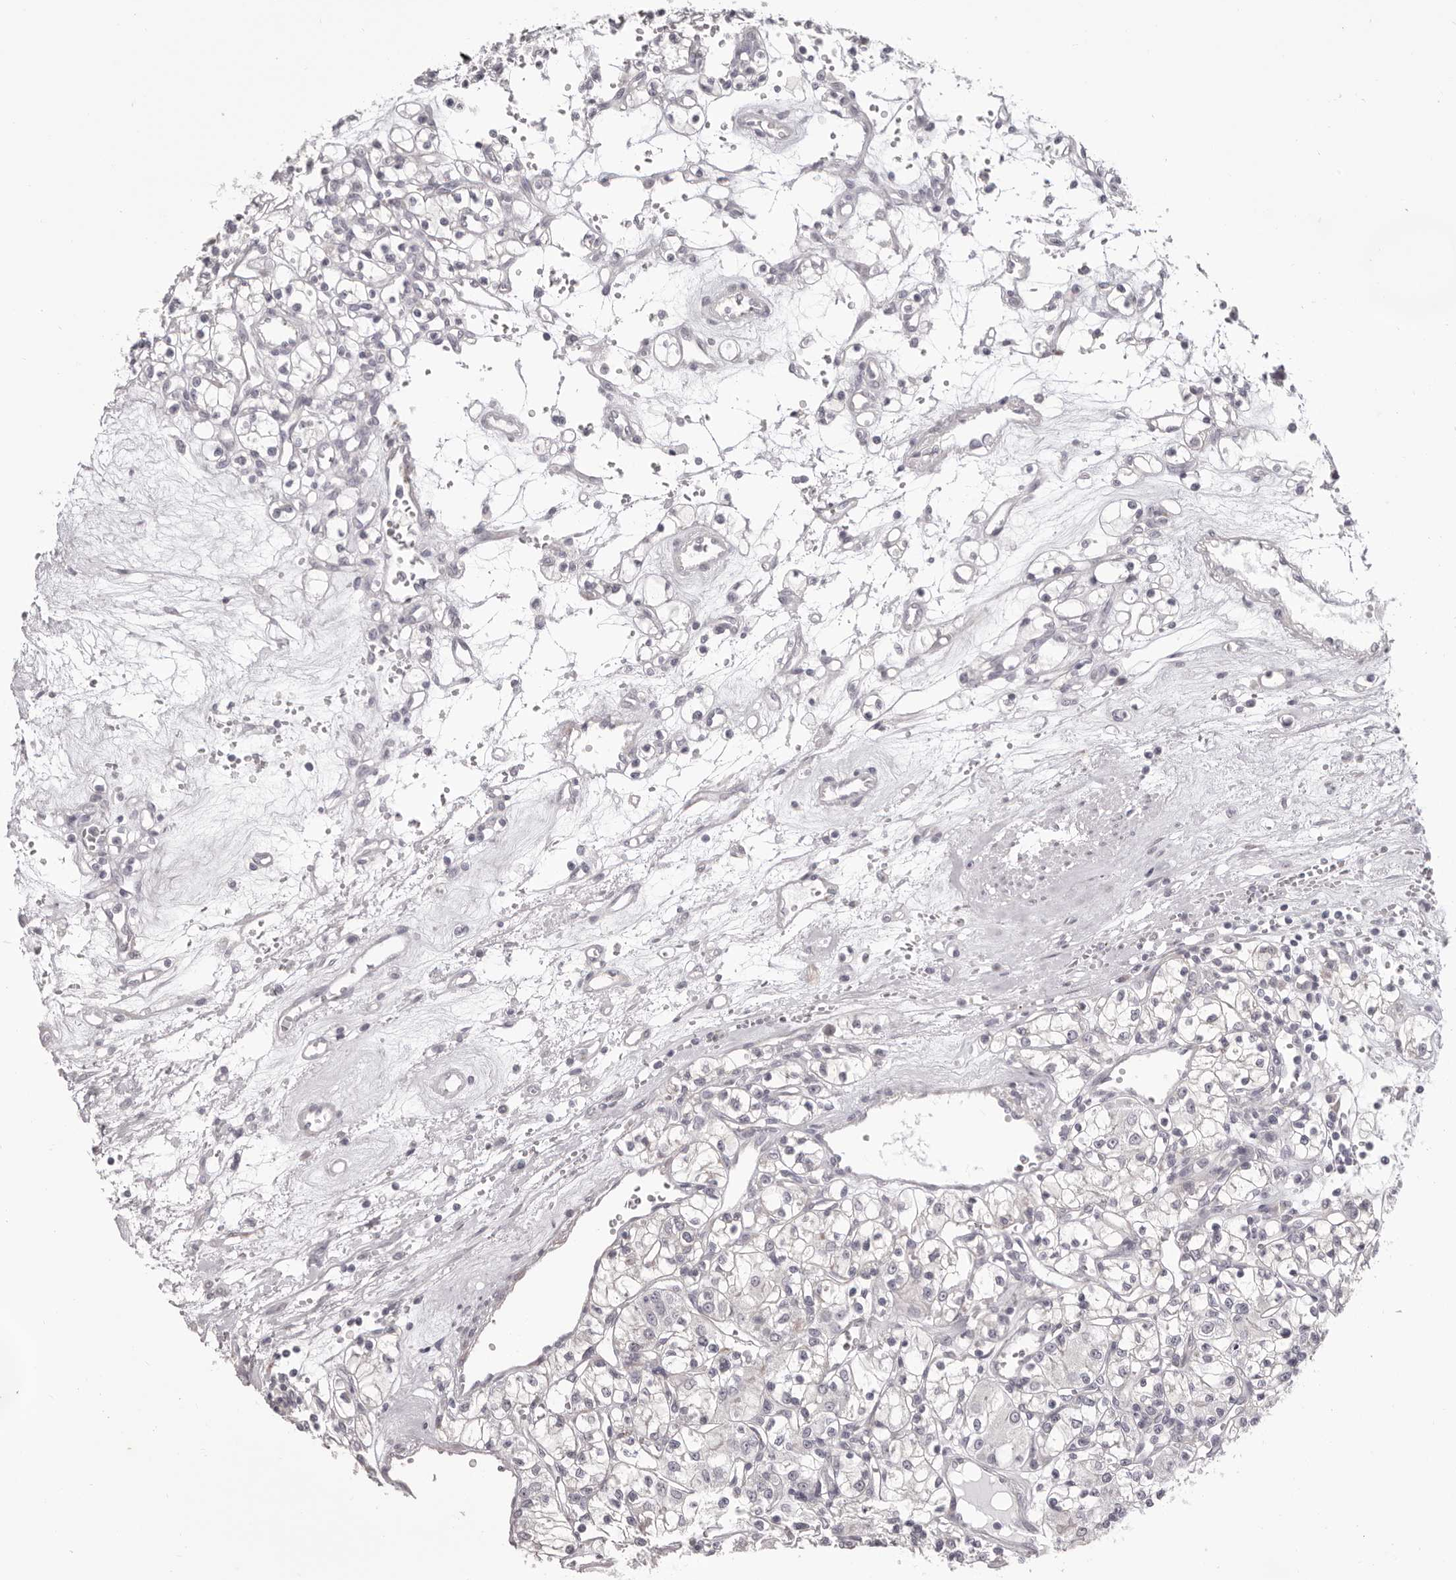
{"staining": {"intensity": "negative", "quantity": "none", "location": "none"}, "tissue": "renal cancer", "cell_type": "Tumor cells", "image_type": "cancer", "snomed": [{"axis": "morphology", "description": "Adenocarcinoma, NOS"}, {"axis": "topography", "description": "Kidney"}], "caption": "Image shows no protein expression in tumor cells of adenocarcinoma (renal) tissue. Nuclei are stained in blue.", "gene": "OTUD3", "patient": {"sex": "female", "age": 59}}